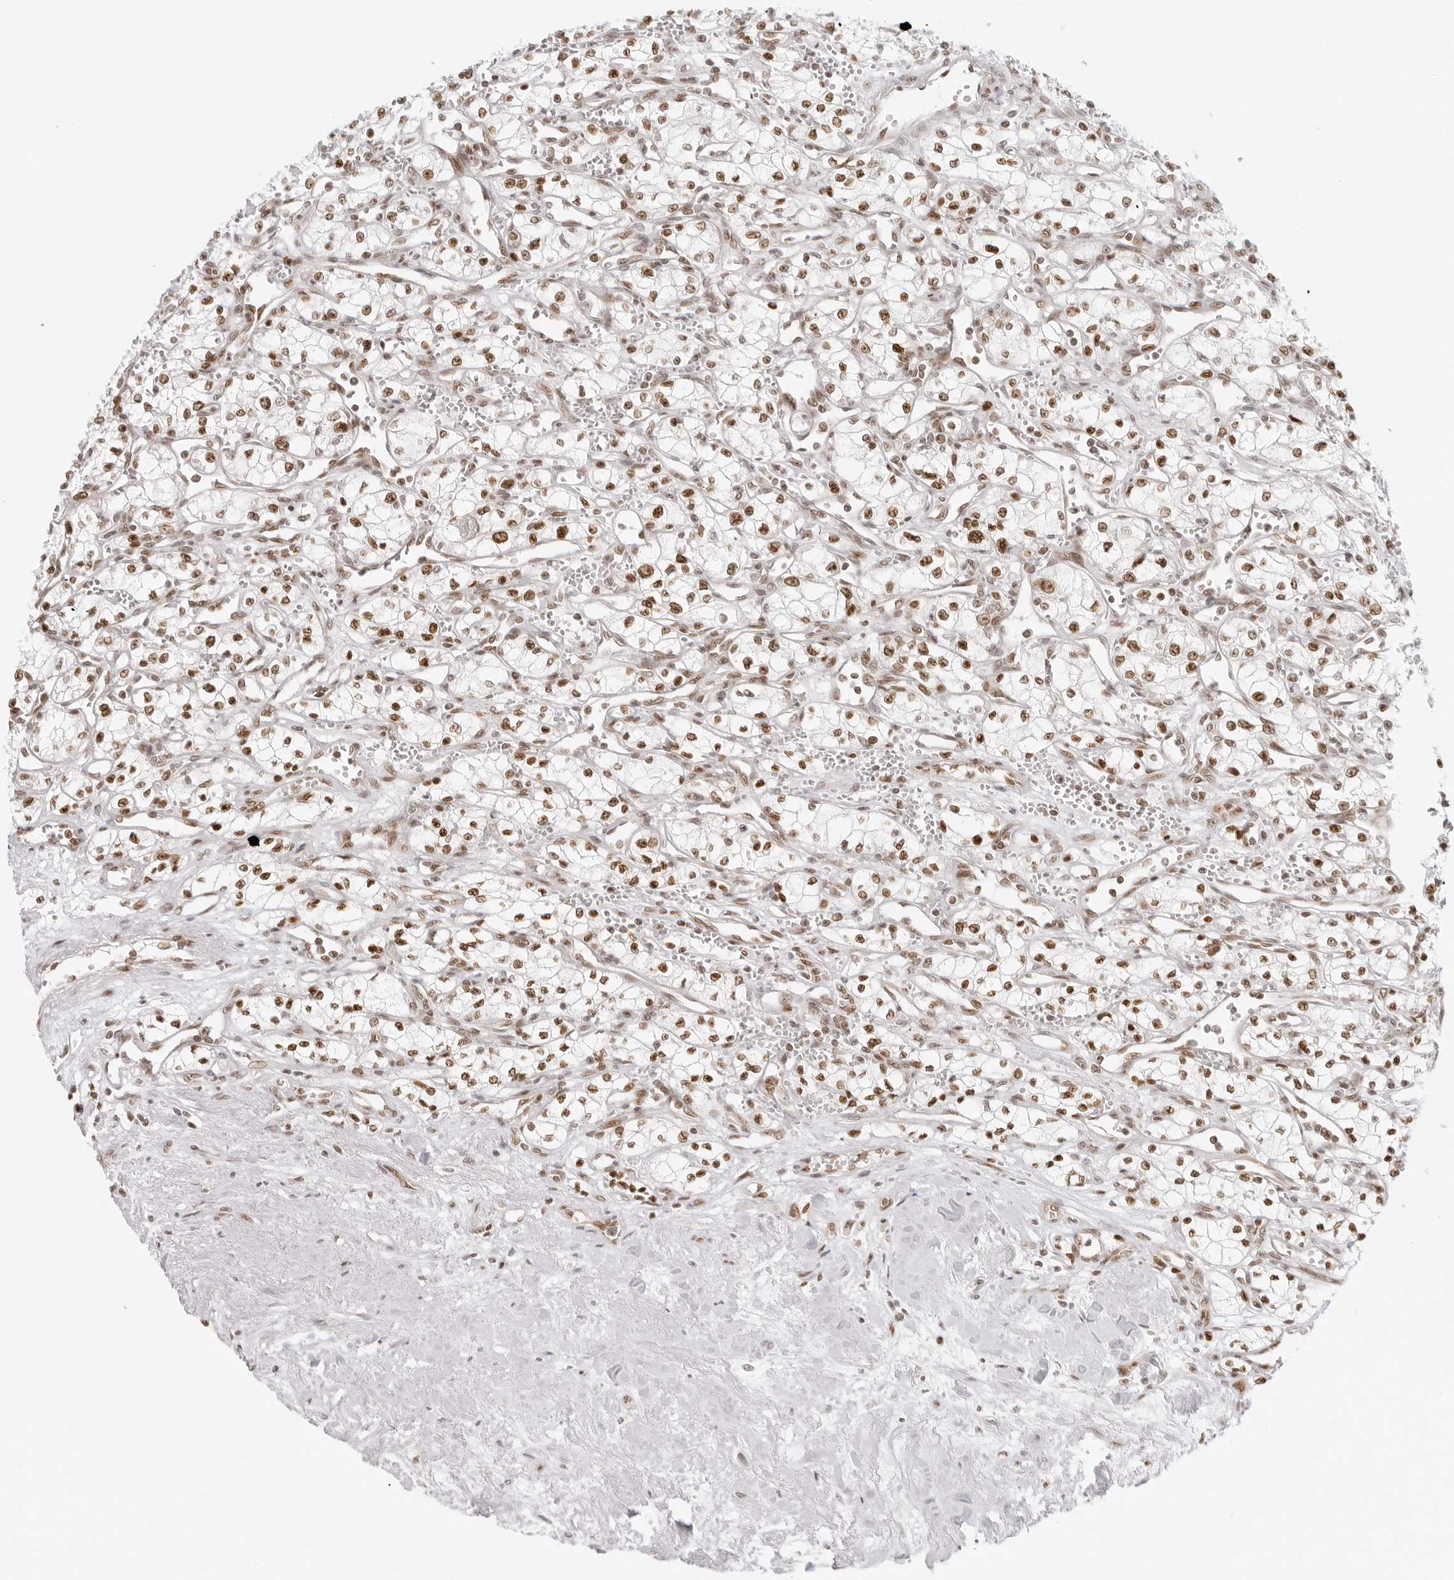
{"staining": {"intensity": "moderate", "quantity": ">75%", "location": "nuclear"}, "tissue": "renal cancer", "cell_type": "Tumor cells", "image_type": "cancer", "snomed": [{"axis": "morphology", "description": "Adenocarcinoma, NOS"}, {"axis": "topography", "description": "Kidney"}], "caption": "Tumor cells show medium levels of moderate nuclear expression in about >75% of cells in human adenocarcinoma (renal).", "gene": "RCC1", "patient": {"sex": "male", "age": 59}}